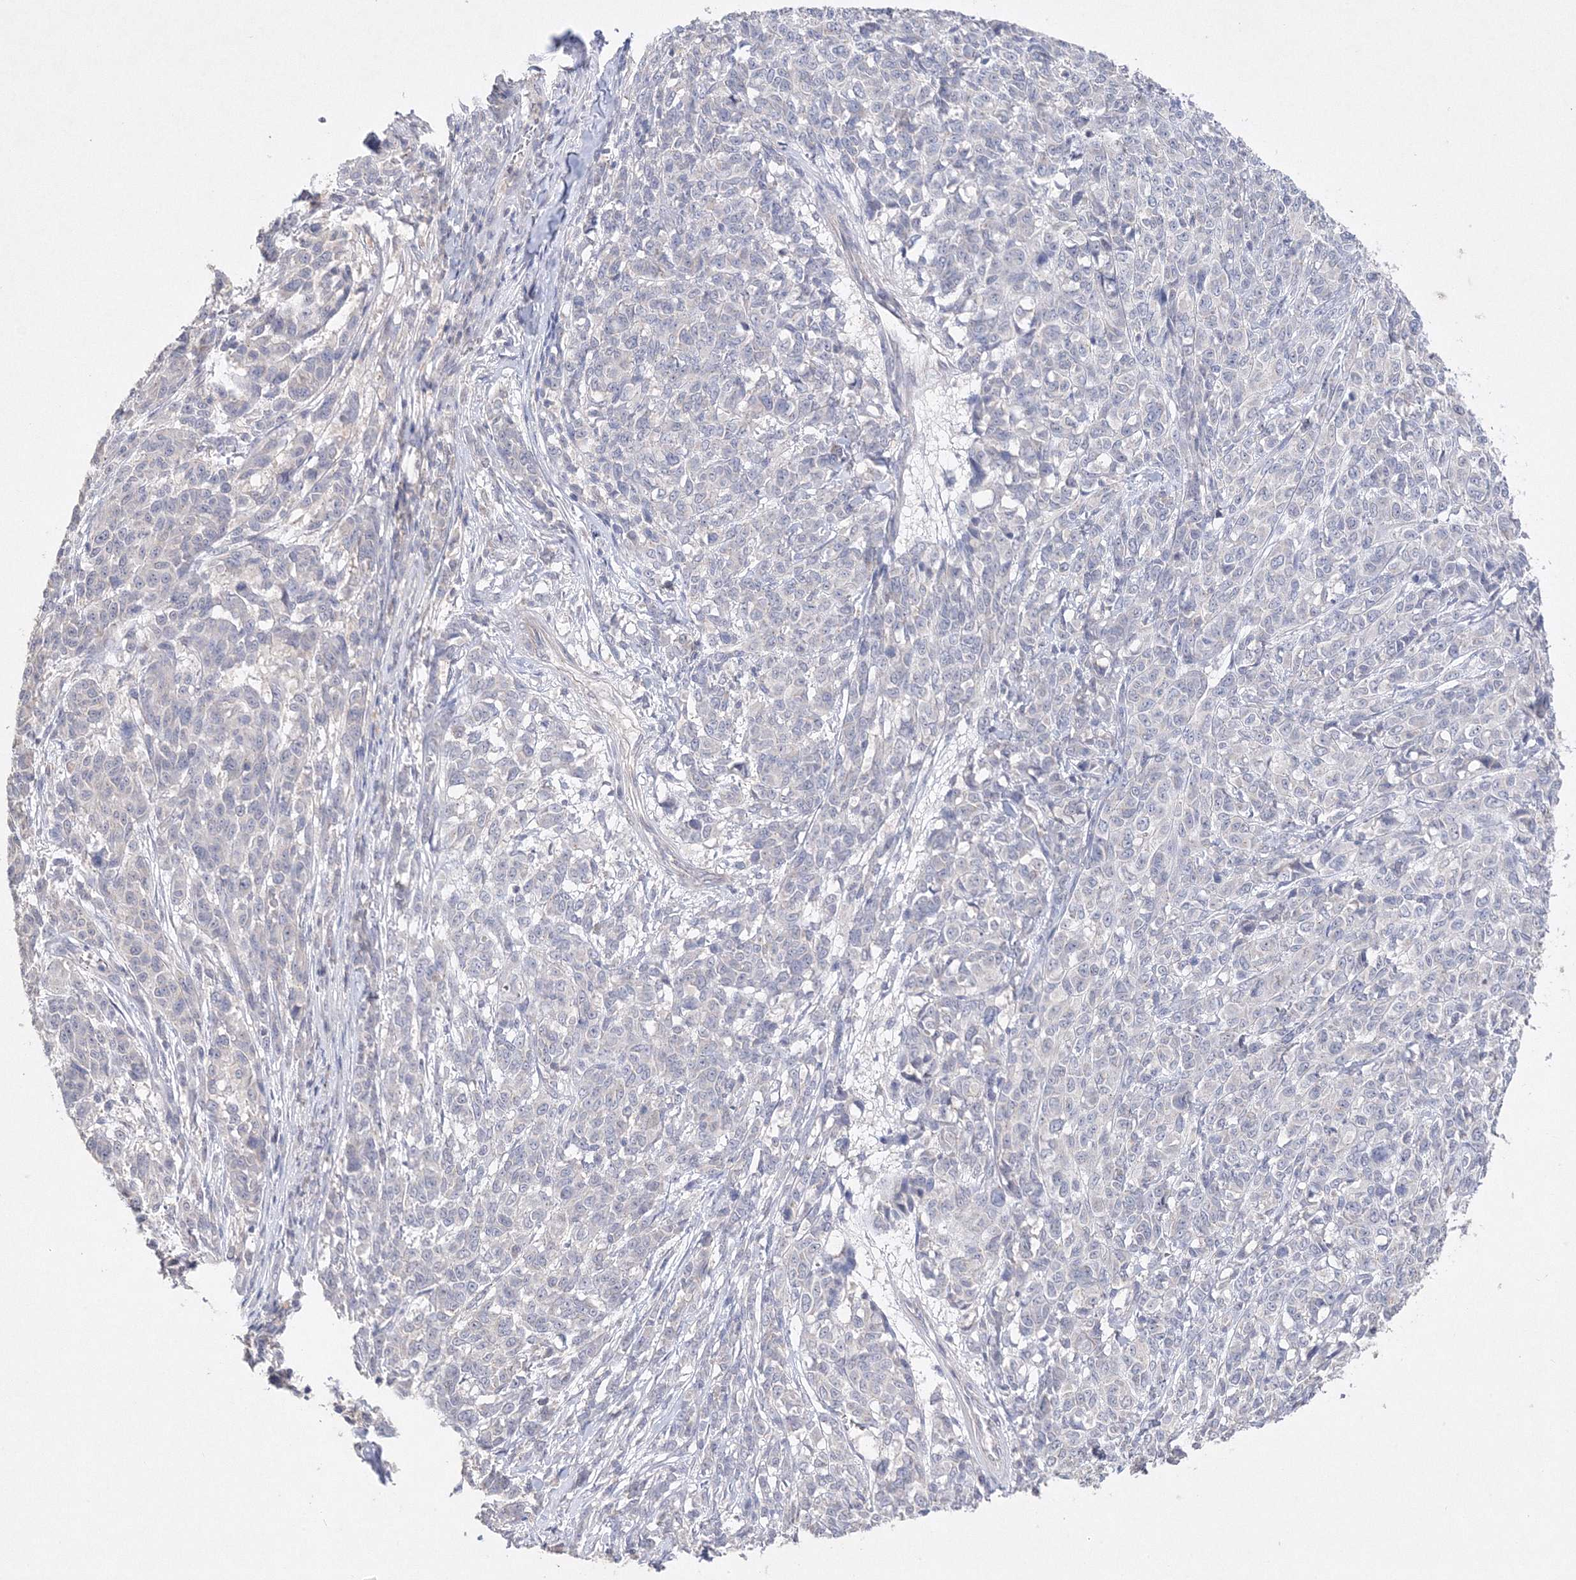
{"staining": {"intensity": "negative", "quantity": "none", "location": "none"}, "tissue": "melanoma", "cell_type": "Tumor cells", "image_type": "cancer", "snomed": [{"axis": "morphology", "description": "Malignant melanoma, NOS"}, {"axis": "topography", "description": "Skin"}], "caption": "Immunohistochemistry image of melanoma stained for a protein (brown), which shows no positivity in tumor cells. (Stains: DAB immunohistochemistry (IHC) with hematoxylin counter stain, Microscopy: brightfield microscopy at high magnification).", "gene": "GLS", "patient": {"sex": "male", "age": 49}}